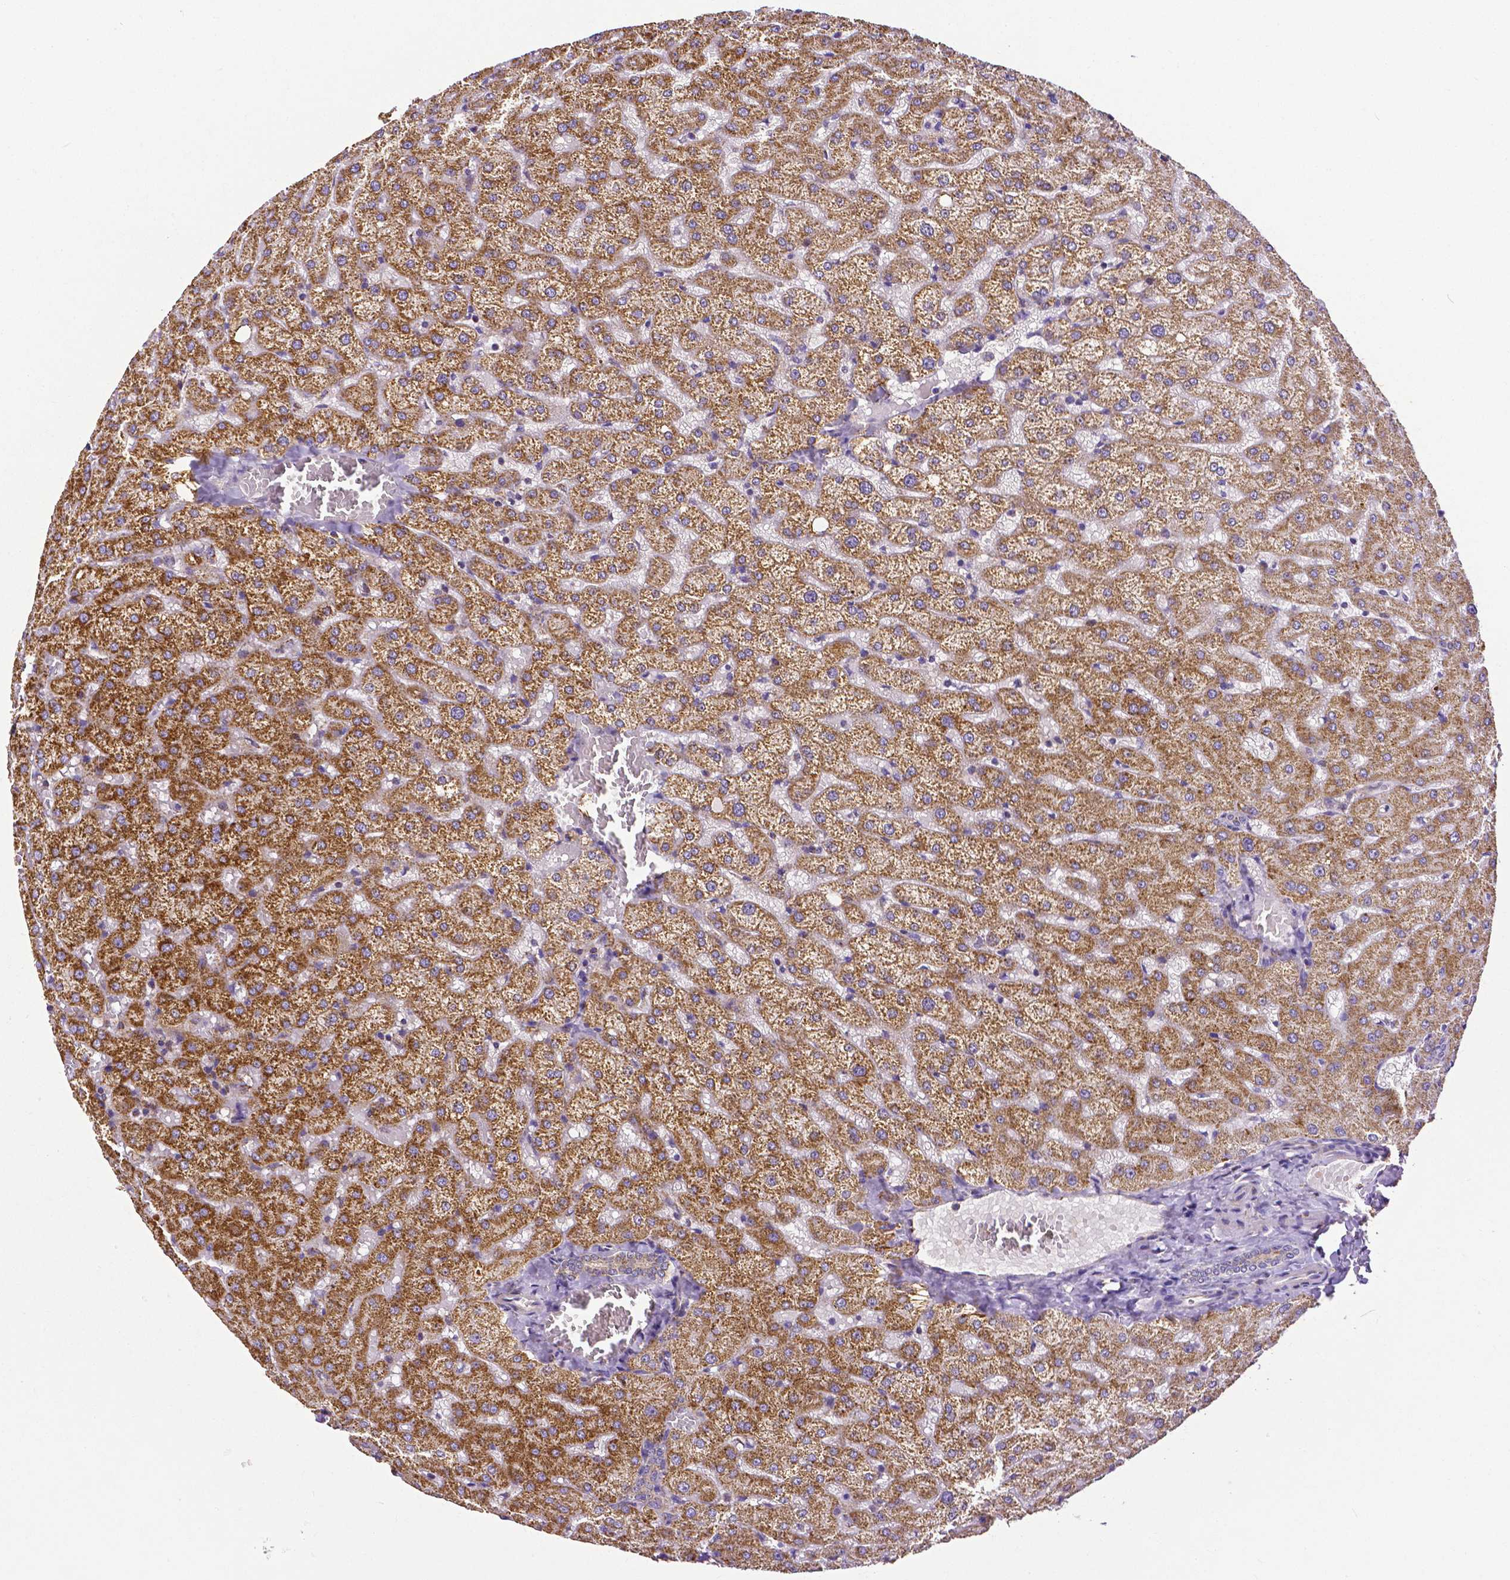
{"staining": {"intensity": "weak", "quantity": "25%-75%", "location": "cytoplasmic/membranous"}, "tissue": "liver", "cell_type": "Cholangiocytes", "image_type": "normal", "snomed": [{"axis": "morphology", "description": "Normal tissue, NOS"}, {"axis": "topography", "description": "Liver"}], "caption": "Immunohistochemistry staining of normal liver, which reveals low levels of weak cytoplasmic/membranous positivity in about 25%-75% of cholangiocytes indicating weak cytoplasmic/membranous protein positivity. The staining was performed using DAB (3,3'-diaminobenzidine) (brown) for protein detection and nuclei were counterstained in hematoxylin (blue).", "gene": "MACC1", "patient": {"sex": "female", "age": 50}}